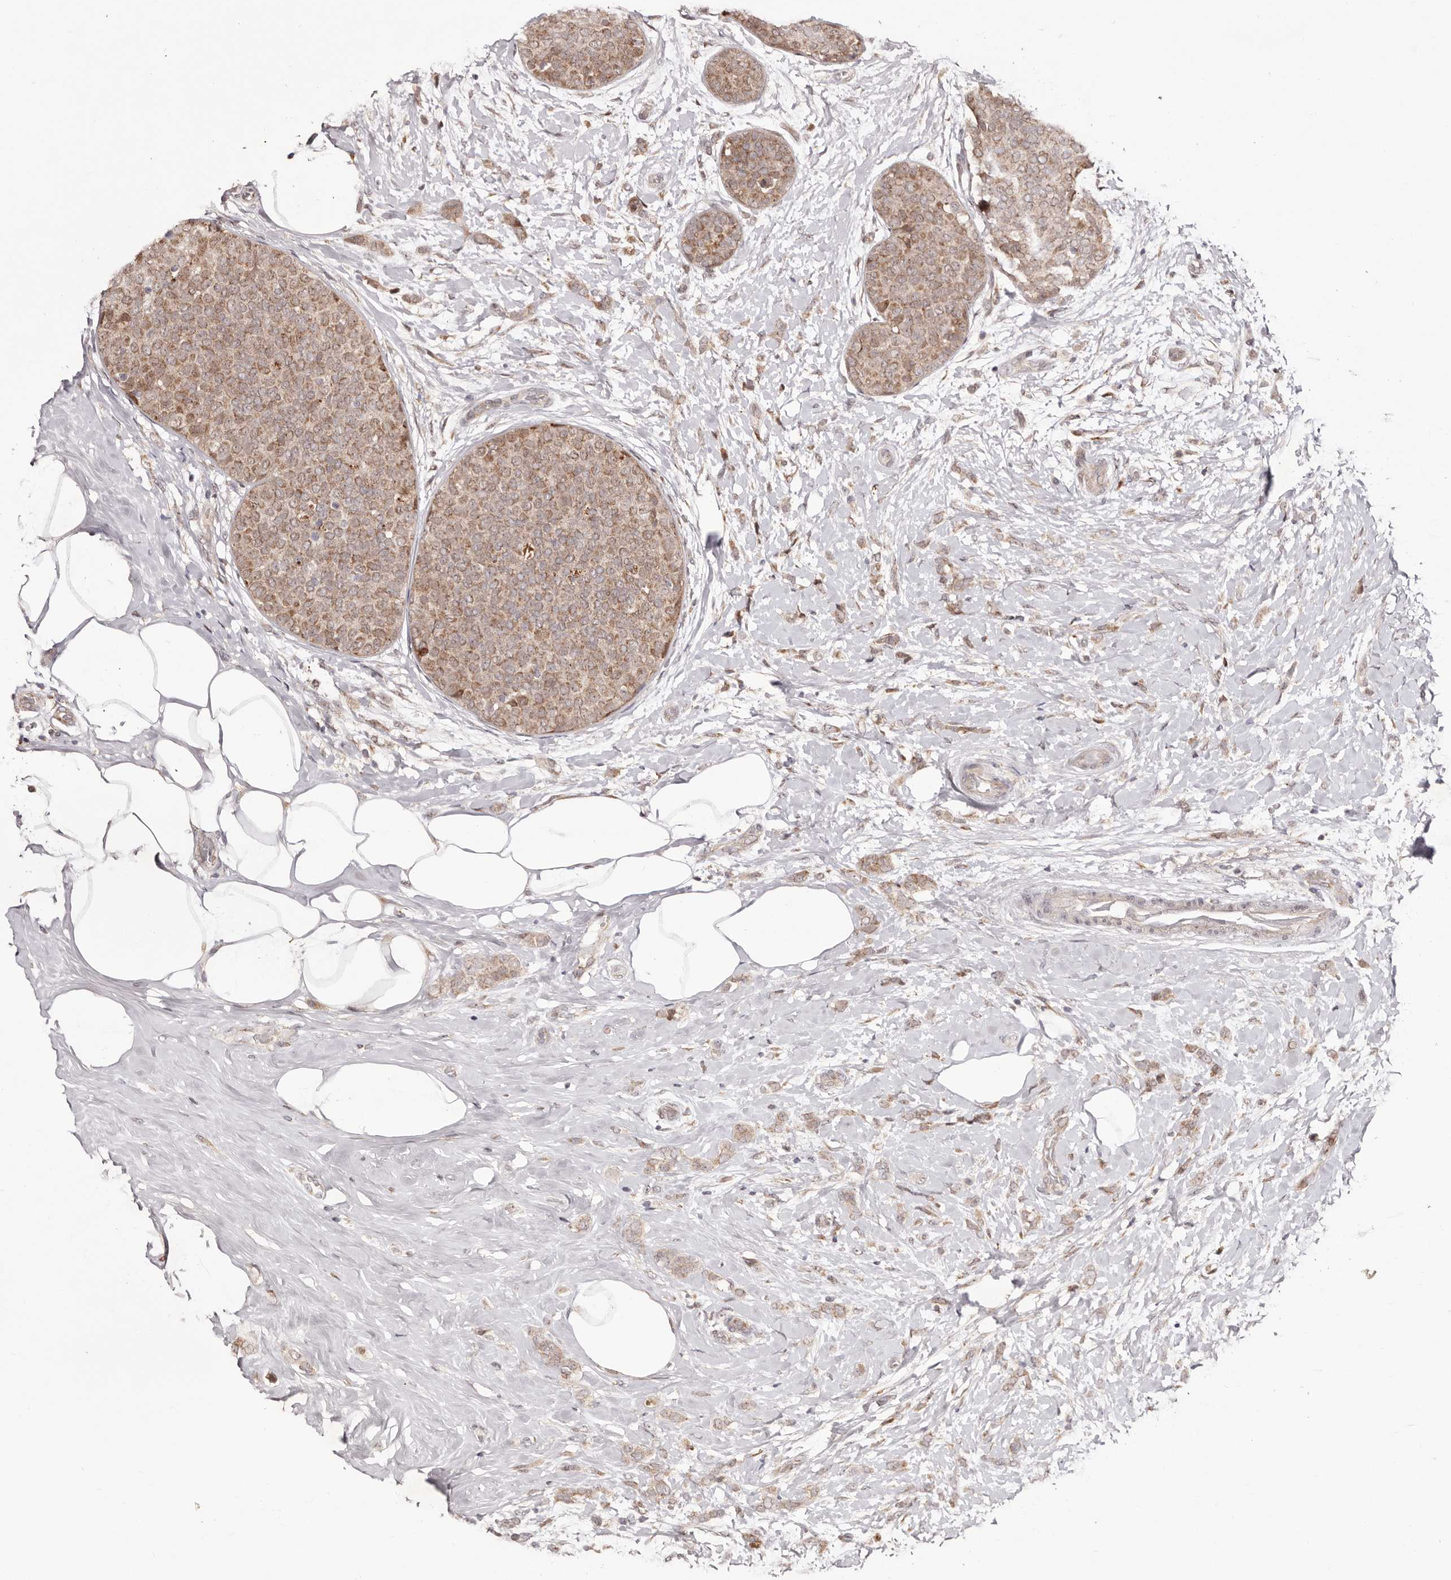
{"staining": {"intensity": "moderate", "quantity": ">75%", "location": "cytoplasmic/membranous"}, "tissue": "breast cancer", "cell_type": "Tumor cells", "image_type": "cancer", "snomed": [{"axis": "morphology", "description": "Lobular carcinoma, in situ"}, {"axis": "morphology", "description": "Lobular carcinoma"}, {"axis": "topography", "description": "Breast"}], "caption": "A histopathology image of human lobular carcinoma (breast) stained for a protein displays moderate cytoplasmic/membranous brown staining in tumor cells.", "gene": "EGR3", "patient": {"sex": "female", "age": 41}}